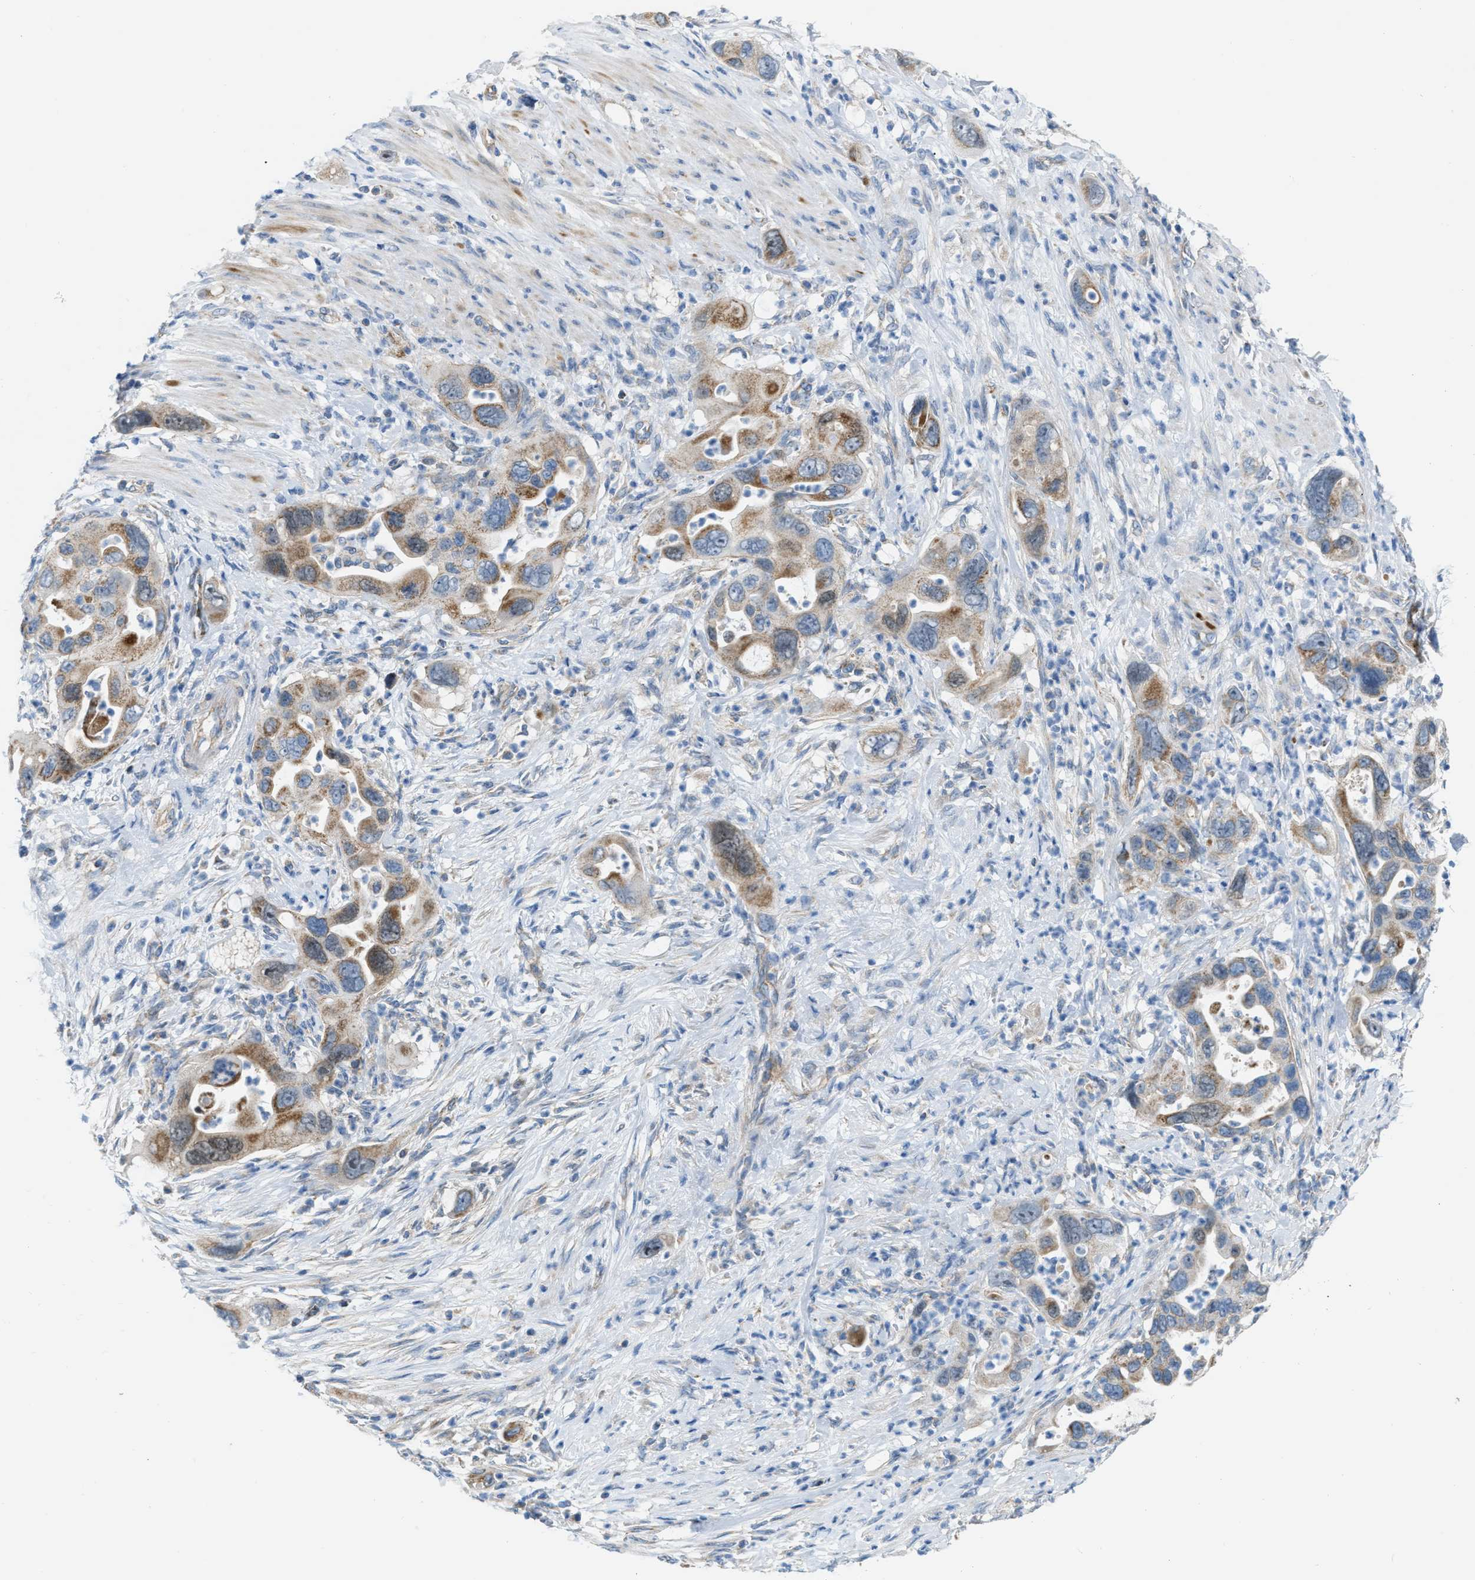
{"staining": {"intensity": "moderate", "quantity": "25%-75%", "location": "cytoplasmic/membranous"}, "tissue": "pancreatic cancer", "cell_type": "Tumor cells", "image_type": "cancer", "snomed": [{"axis": "morphology", "description": "Adenocarcinoma, NOS"}, {"axis": "topography", "description": "Pancreas"}], "caption": "Pancreatic cancer stained for a protein shows moderate cytoplasmic/membranous positivity in tumor cells.", "gene": "JADE1", "patient": {"sex": "female", "age": 70}}